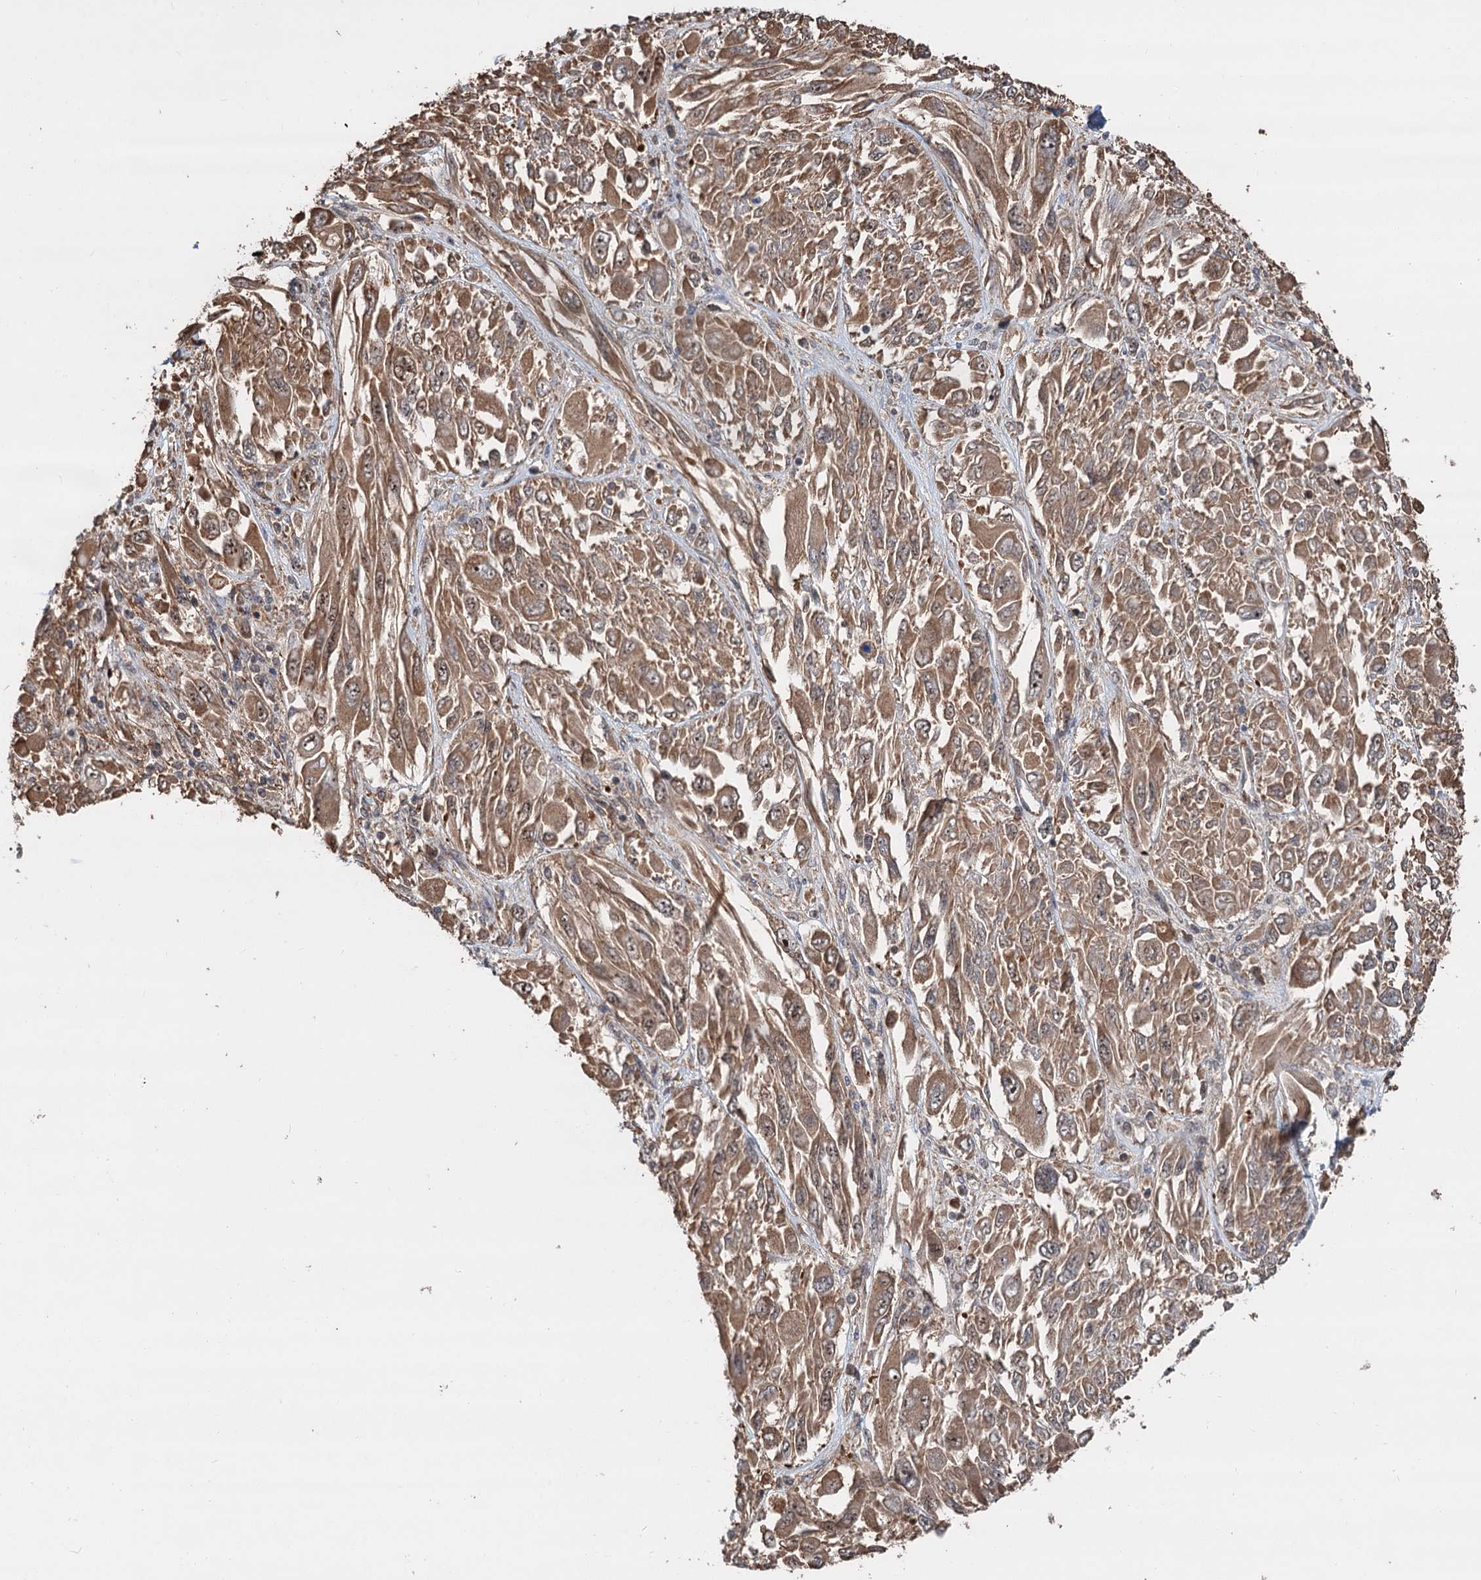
{"staining": {"intensity": "moderate", "quantity": ">75%", "location": "cytoplasmic/membranous,nuclear"}, "tissue": "melanoma", "cell_type": "Tumor cells", "image_type": "cancer", "snomed": [{"axis": "morphology", "description": "Malignant melanoma, NOS"}, {"axis": "topography", "description": "Skin"}], "caption": "Immunohistochemical staining of human melanoma reveals medium levels of moderate cytoplasmic/membranous and nuclear protein expression in about >75% of tumor cells.", "gene": "TMA16", "patient": {"sex": "female", "age": 91}}